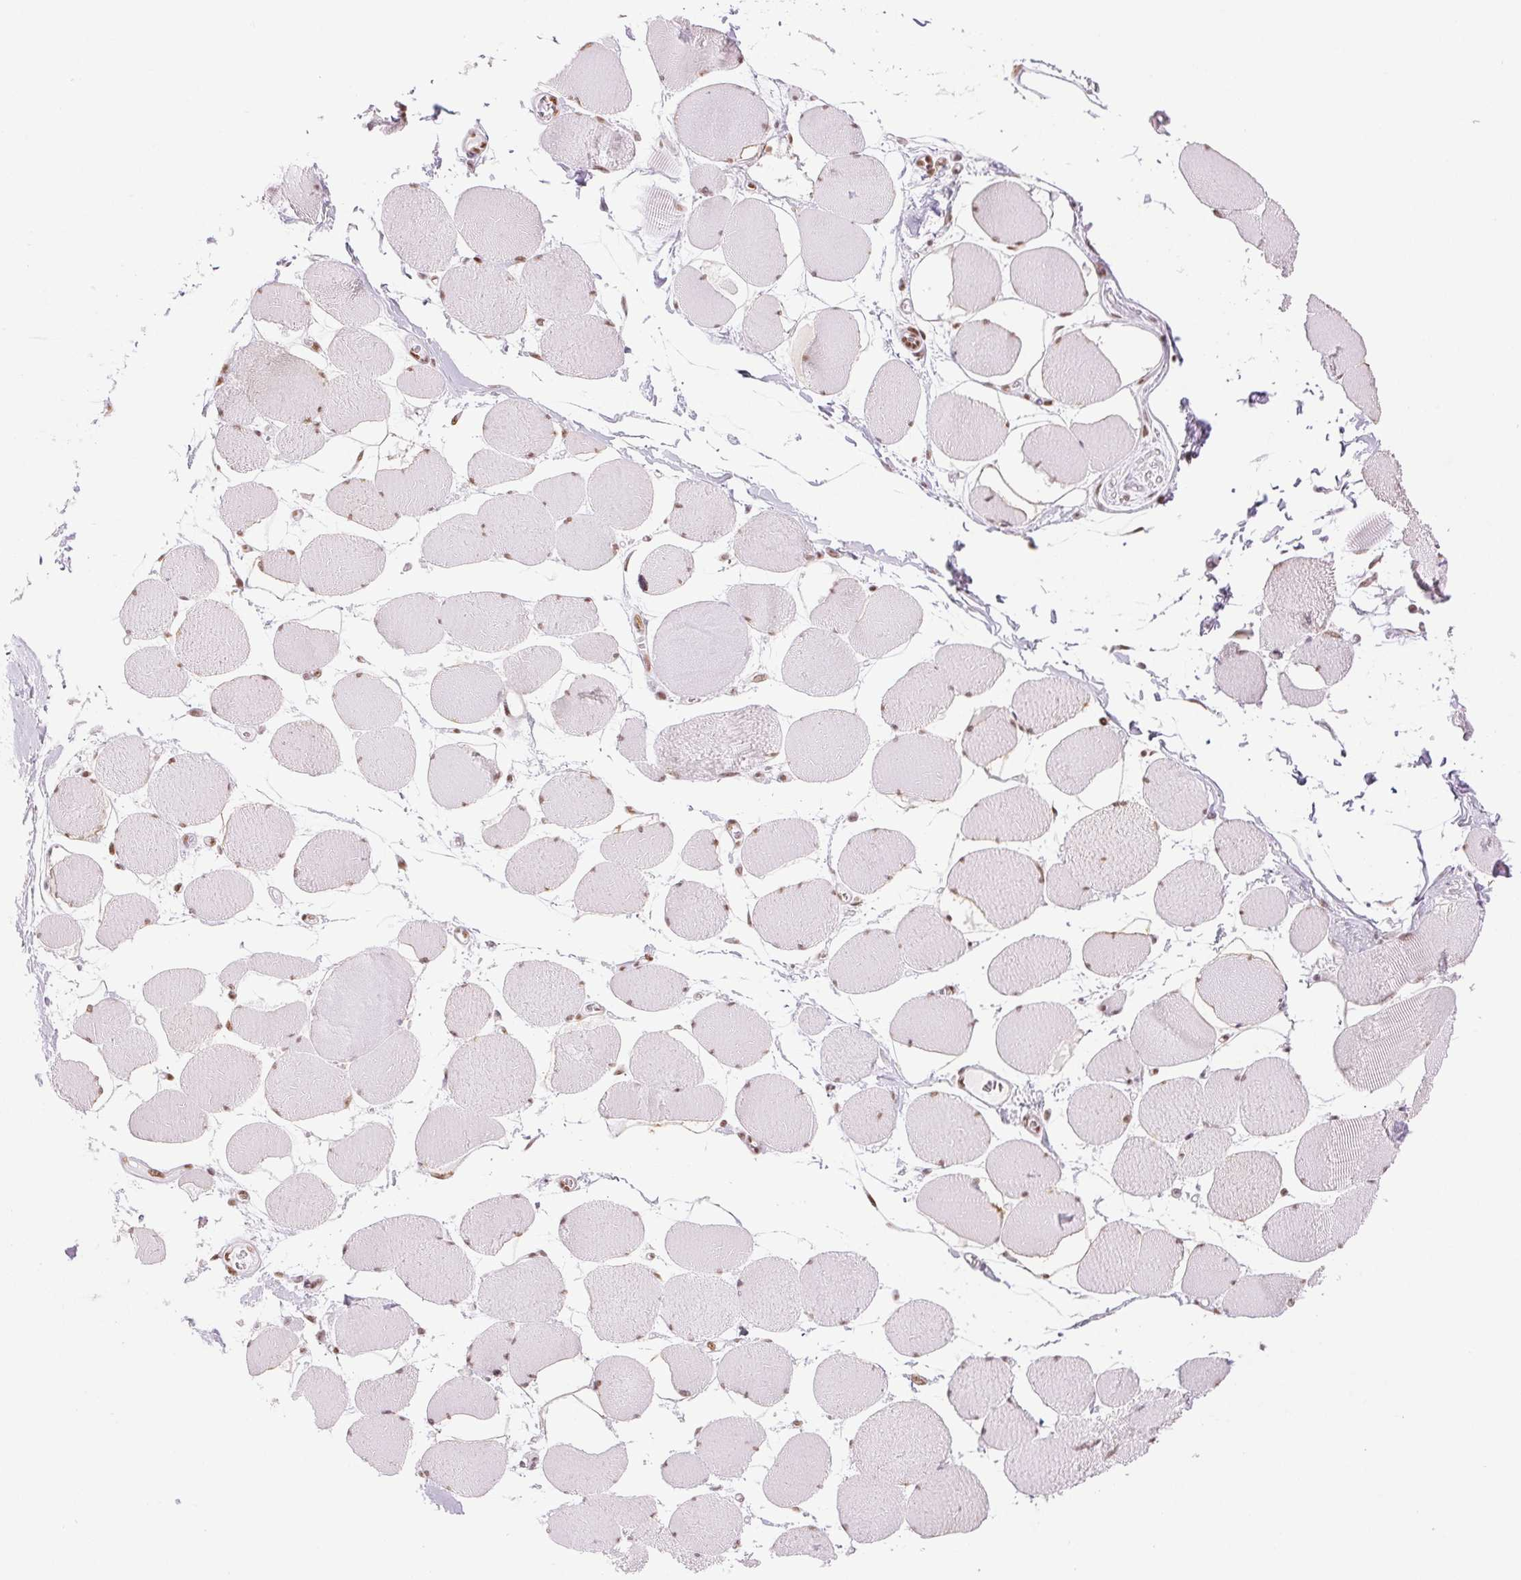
{"staining": {"intensity": "moderate", "quantity": "25%-75%", "location": "nuclear"}, "tissue": "skeletal muscle", "cell_type": "Myocytes", "image_type": "normal", "snomed": [{"axis": "morphology", "description": "Normal tissue, NOS"}, {"axis": "topography", "description": "Skeletal muscle"}], "caption": "High-magnification brightfield microscopy of normal skeletal muscle stained with DAB (brown) and counterstained with hematoxylin (blue). myocytes exhibit moderate nuclear positivity is identified in about25%-75% of cells.", "gene": "ZFR2", "patient": {"sex": "female", "age": 75}}